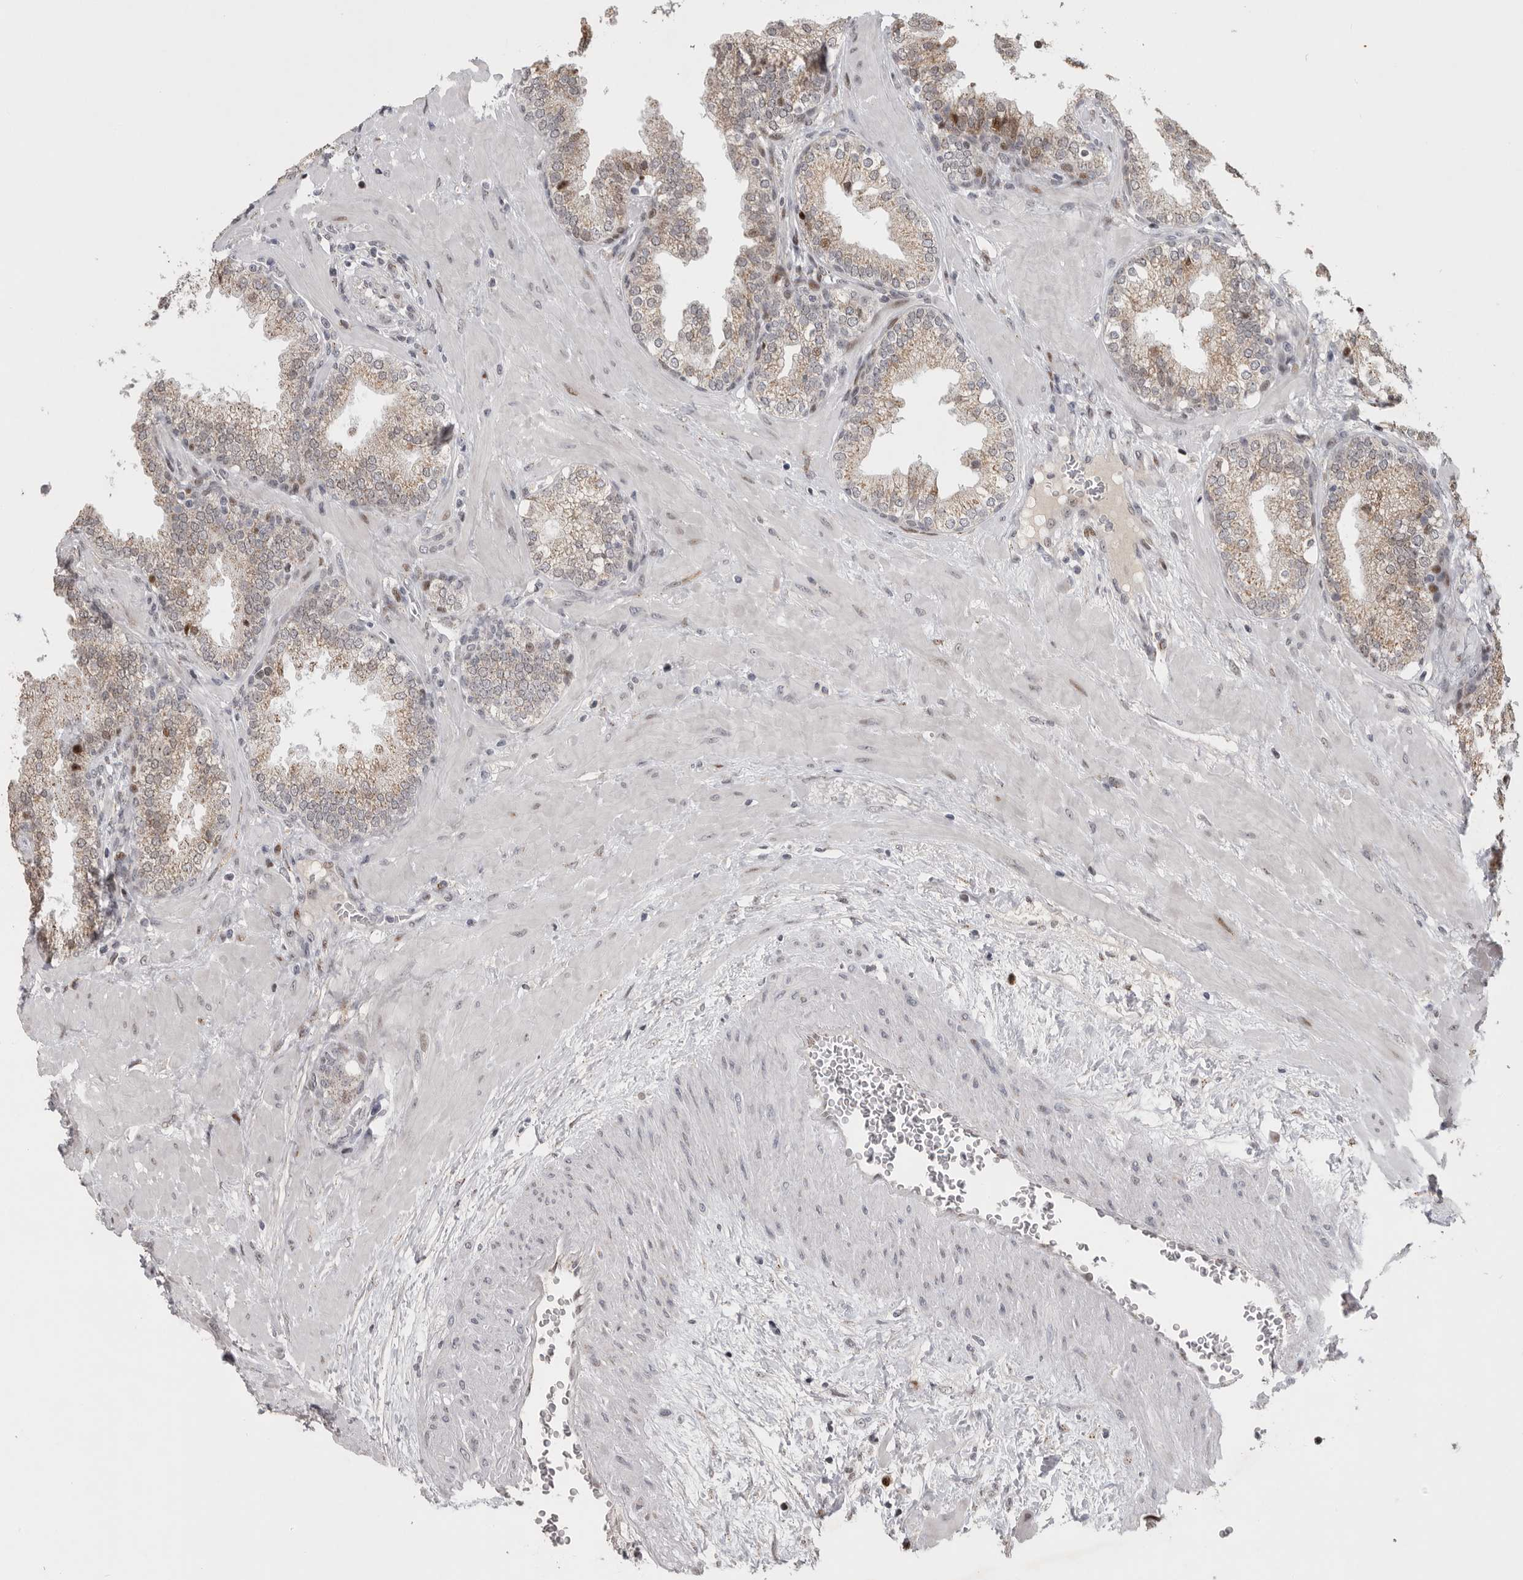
{"staining": {"intensity": "weak", "quantity": ">75%", "location": "cytoplasmic/membranous,nuclear"}, "tissue": "prostate", "cell_type": "Glandular cells", "image_type": "normal", "snomed": [{"axis": "morphology", "description": "Normal tissue, NOS"}, {"axis": "topography", "description": "Prostate"}], "caption": "Brown immunohistochemical staining in normal prostate shows weak cytoplasmic/membranous,nuclear positivity in approximately >75% of glandular cells. The staining was performed using DAB, with brown indicating positive protein expression. Nuclei are stained blue with hematoxylin.", "gene": "PCMTD1", "patient": {"sex": "male", "age": 51}}